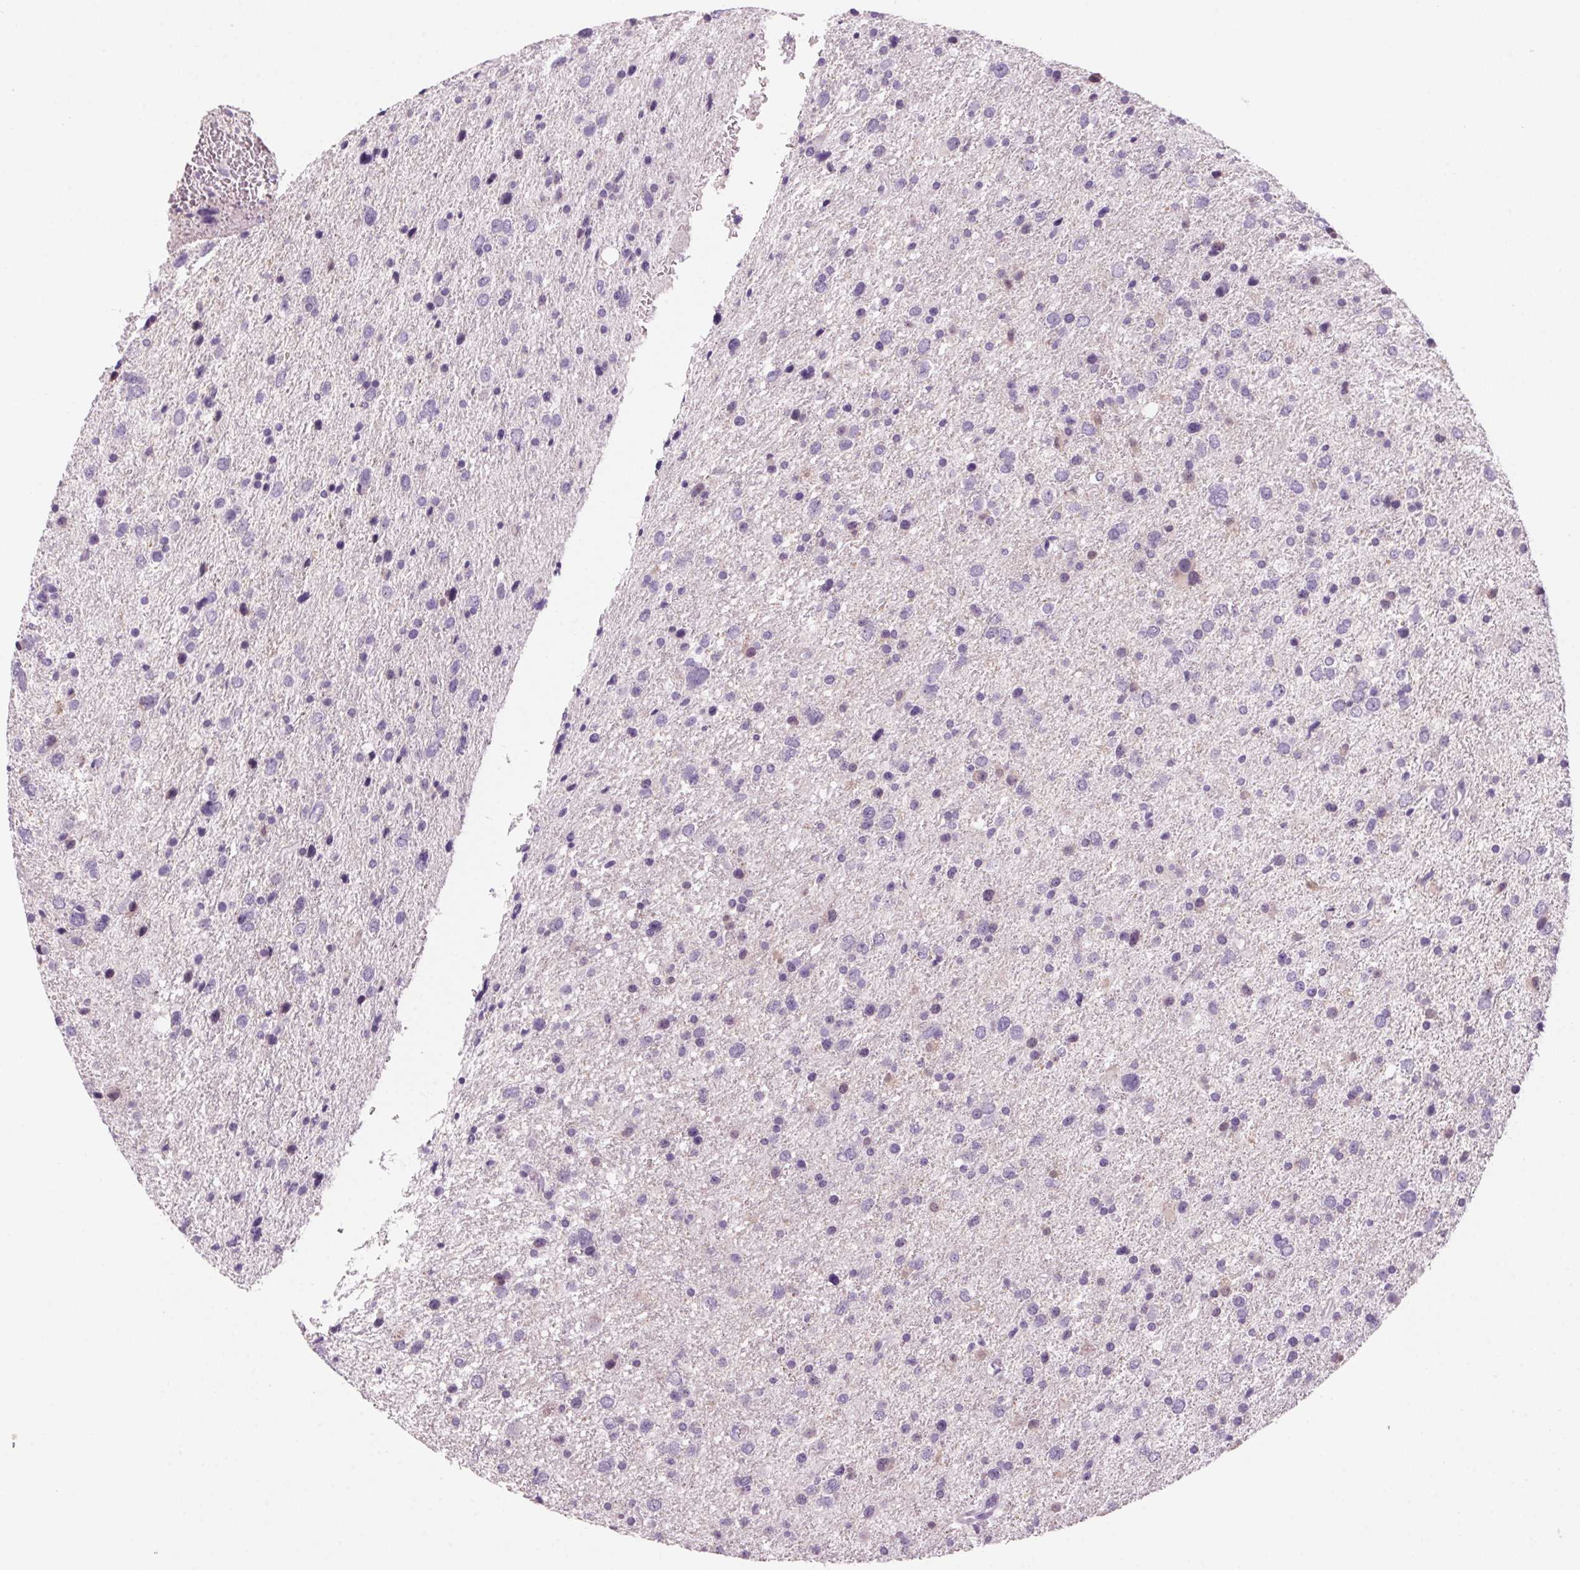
{"staining": {"intensity": "negative", "quantity": "none", "location": "none"}, "tissue": "glioma", "cell_type": "Tumor cells", "image_type": "cancer", "snomed": [{"axis": "morphology", "description": "Glioma, malignant, Low grade"}, {"axis": "topography", "description": "Brain"}], "caption": "This image is of malignant low-grade glioma stained with IHC to label a protein in brown with the nuclei are counter-stained blue. There is no staining in tumor cells.", "gene": "PPP1R1A", "patient": {"sex": "female", "age": 55}}